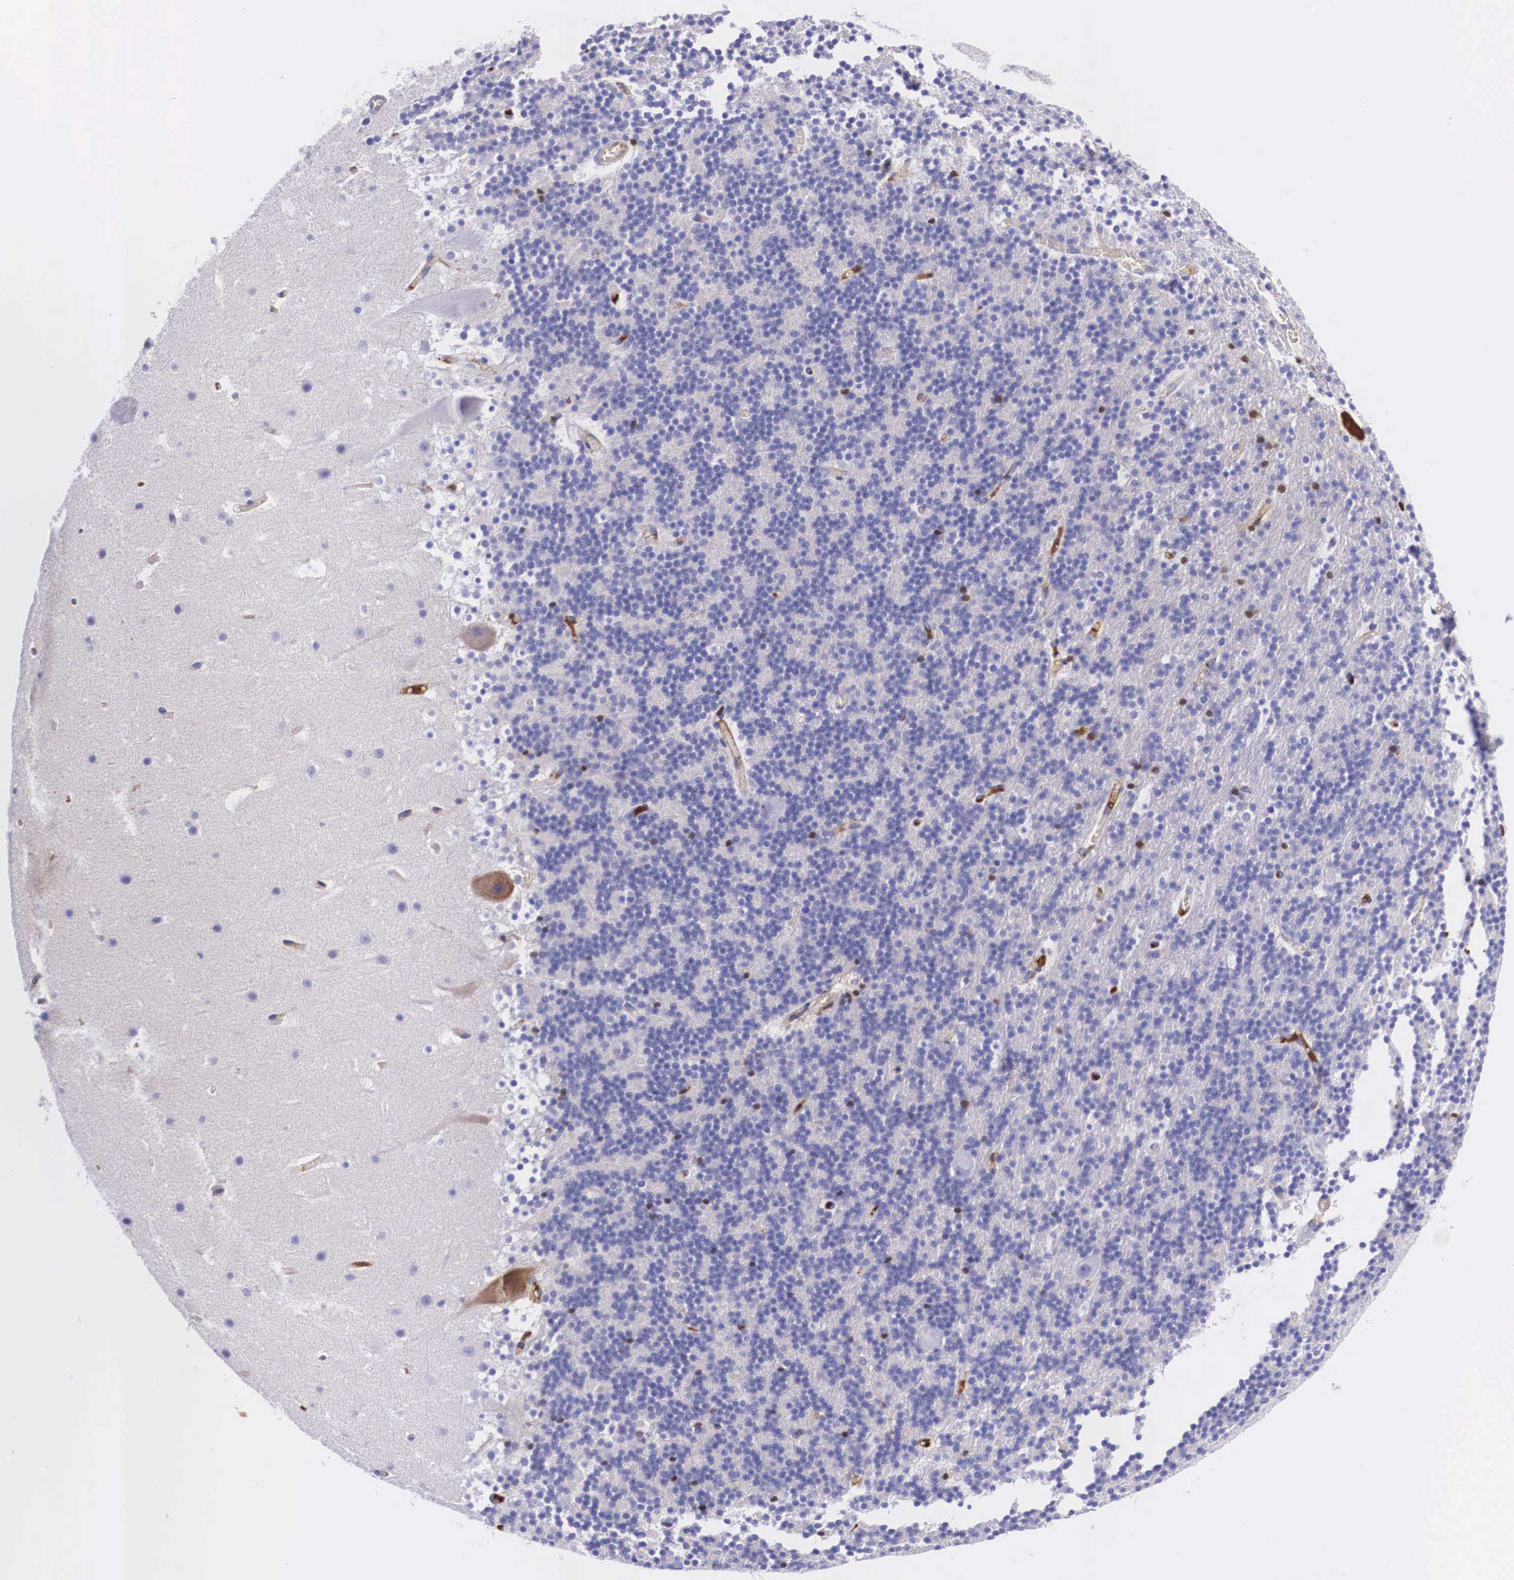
{"staining": {"intensity": "negative", "quantity": "none", "location": "none"}, "tissue": "cerebellum", "cell_type": "Cells in granular layer", "image_type": "normal", "snomed": [{"axis": "morphology", "description": "Normal tissue, NOS"}, {"axis": "topography", "description": "Cerebellum"}], "caption": "Protein analysis of unremarkable cerebellum demonstrates no significant positivity in cells in granular layer.", "gene": "PLG", "patient": {"sex": "male", "age": 45}}